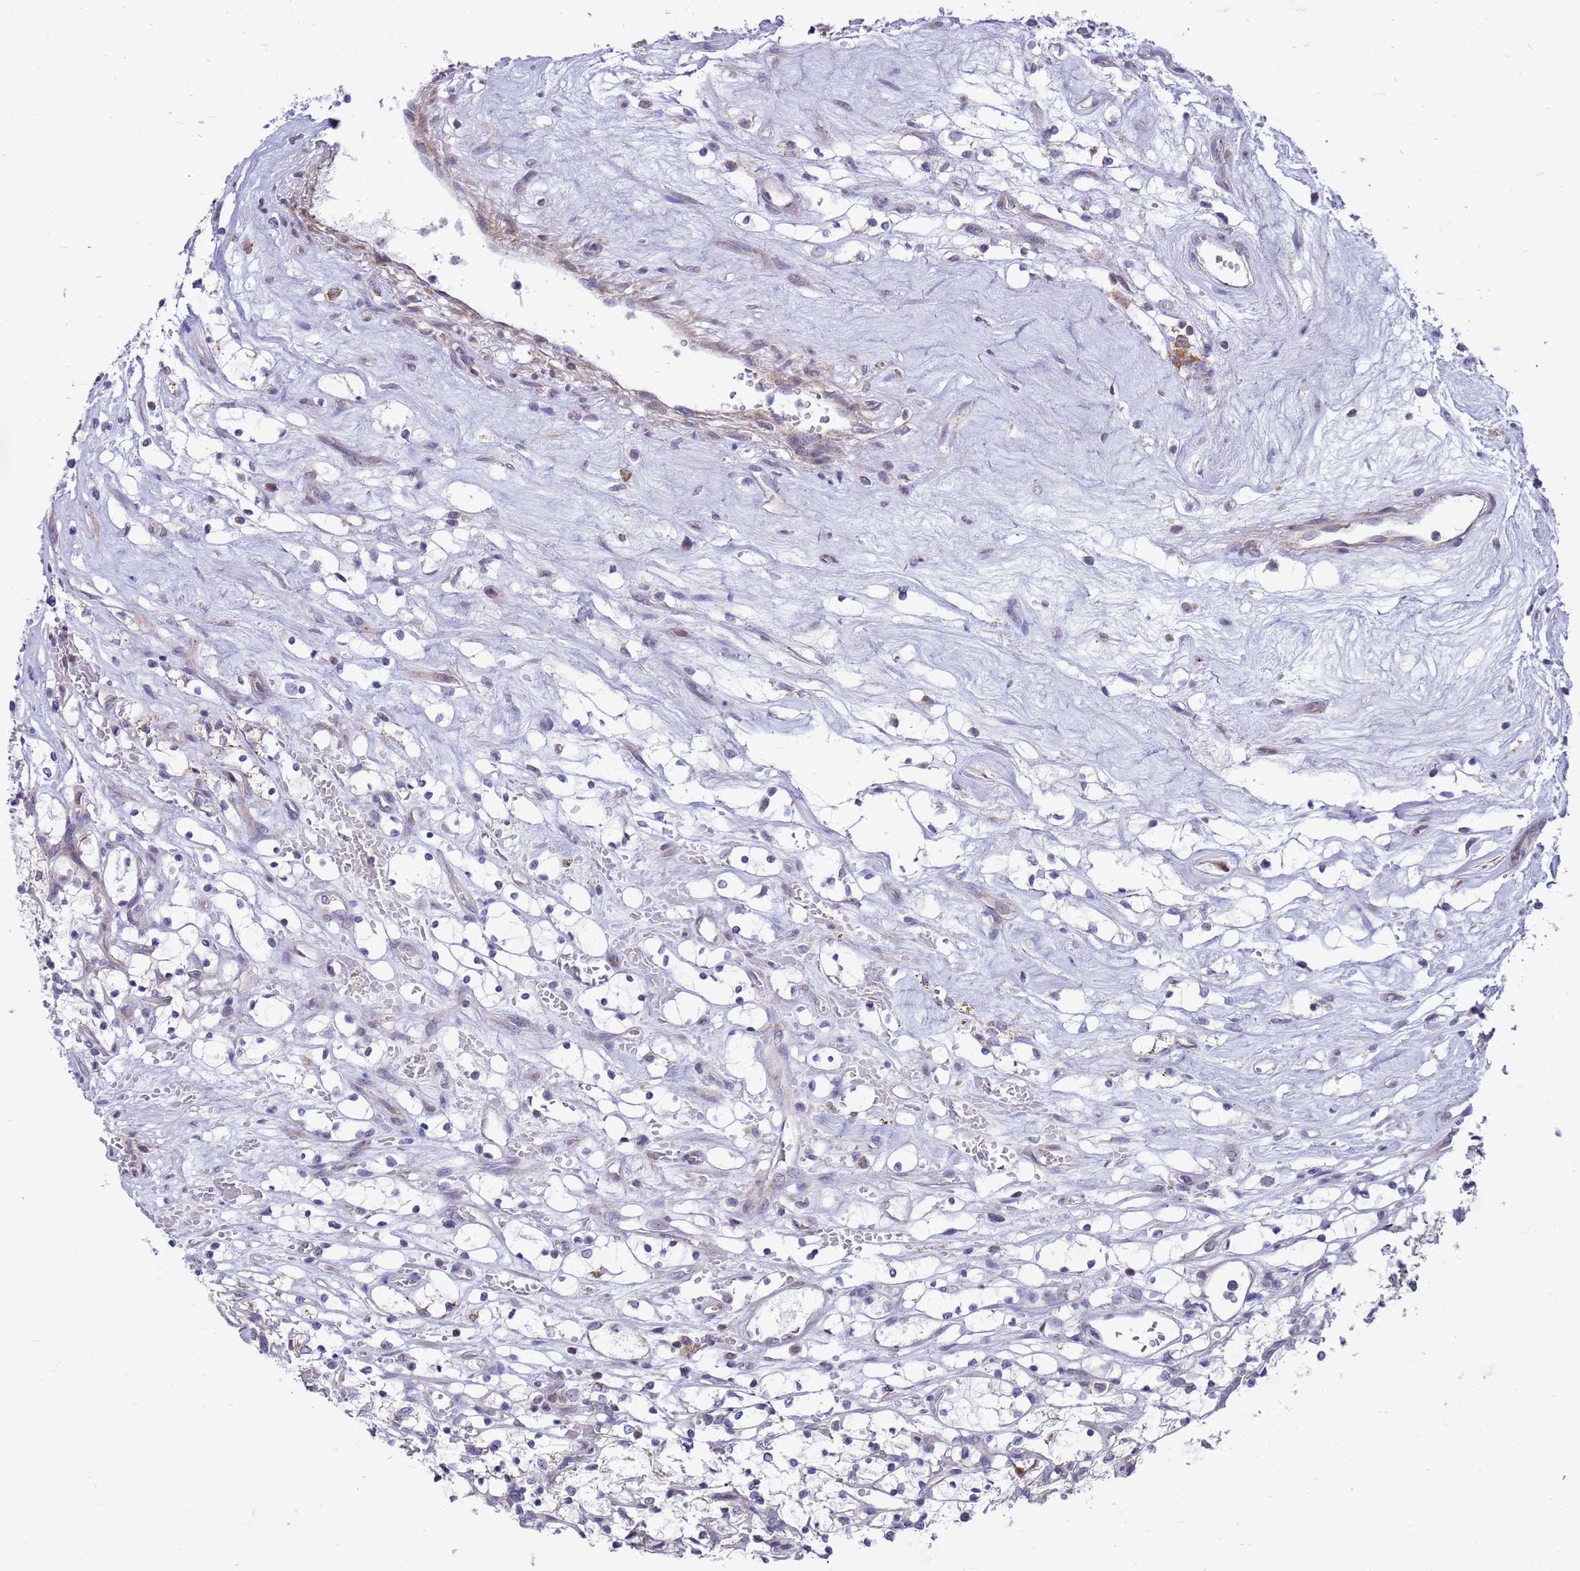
{"staining": {"intensity": "negative", "quantity": "none", "location": "none"}, "tissue": "renal cancer", "cell_type": "Tumor cells", "image_type": "cancer", "snomed": [{"axis": "morphology", "description": "Adenocarcinoma, NOS"}, {"axis": "topography", "description": "Kidney"}], "caption": "An immunohistochemistry (IHC) photomicrograph of renal cancer is shown. There is no staining in tumor cells of renal cancer. (DAB (3,3'-diaminobenzidine) immunohistochemistry (IHC), high magnification).", "gene": "C12orf43", "patient": {"sex": "female", "age": 69}}